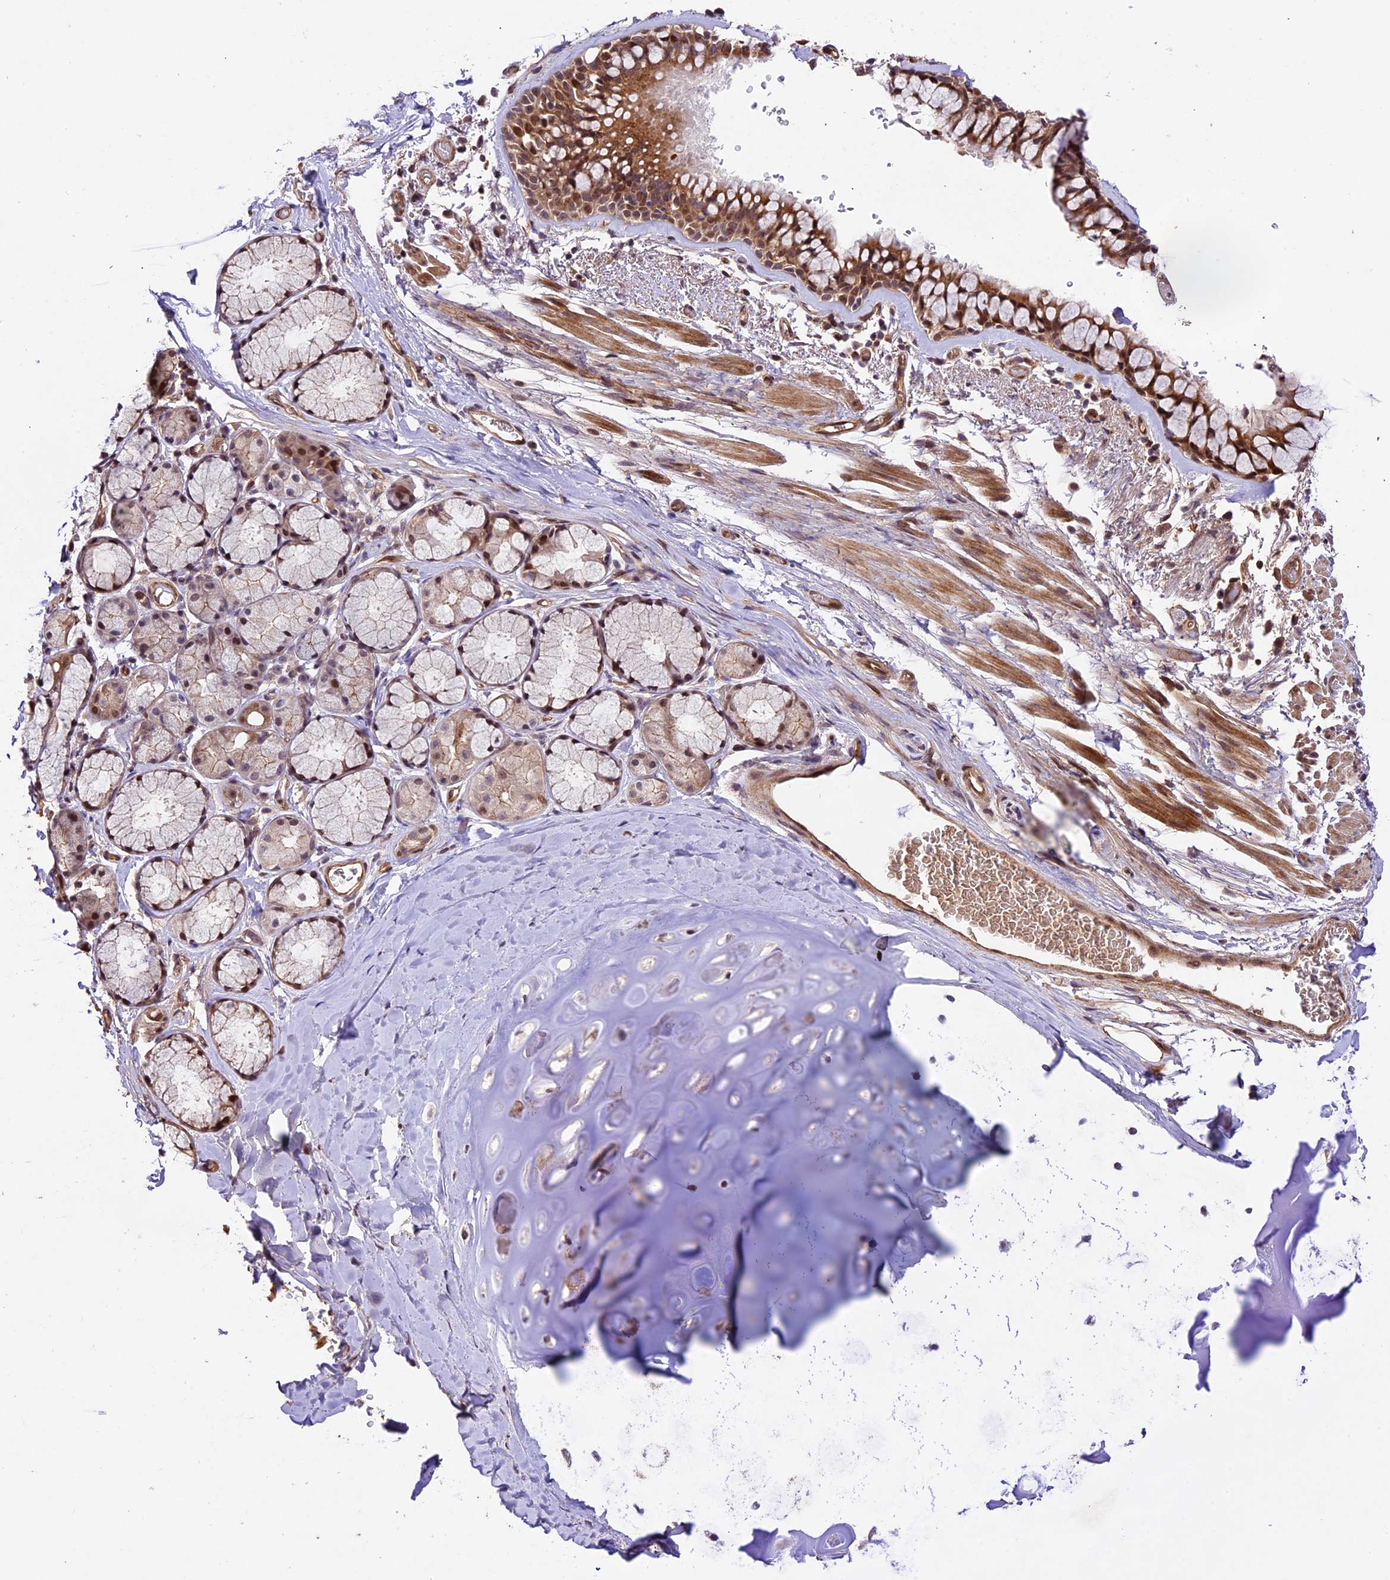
{"staining": {"intensity": "moderate", "quantity": ">75%", "location": "cytoplasmic/membranous,nuclear"}, "tissue": "bronchus", "cell_type": "Respiratory epithelial cells", "image_type": "normal", "snomed": [{"axis": "morphology", "description": "Normal tissue, NOS"}, {"axis": "topography", "description": "Bronchus"}], "caption": "Immunohistochemical staining of normal human bronchus exhibits >75% levels of moderate cytoplasmic/membranous,nuclear protein staining in approximately >75% of respiratory epithelial cells. Immunohistochemistry (ihc) stains the protein in brown and the nuclei are stained blue.", "gene": "CCSER1", "patient": {"sex": "male", "age": 65}}